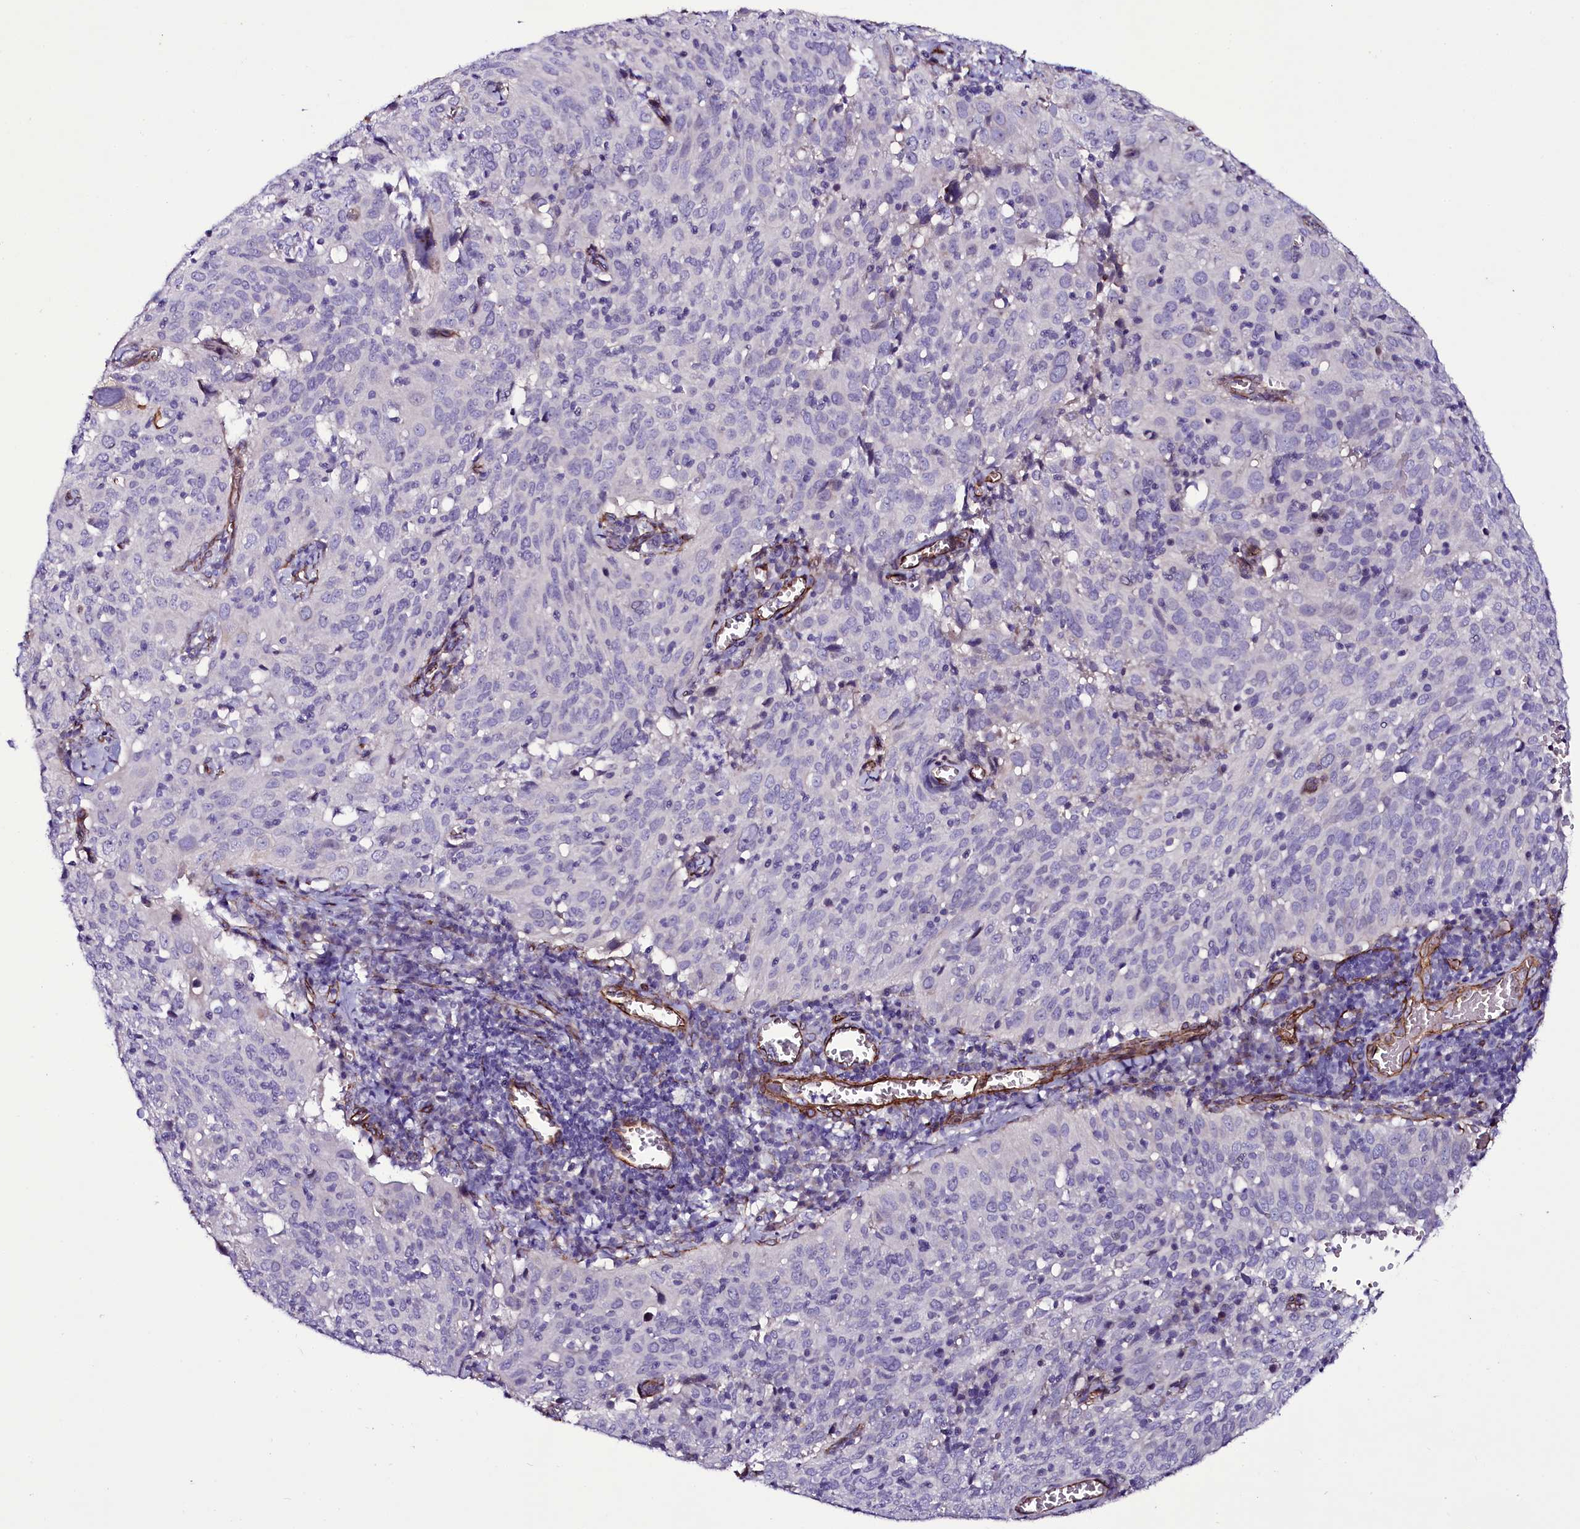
{"staining": {"intensity": "negative", "quantity": "none", "location": "none"}, "tissue": "cervical cancer", "cell_type": "Tumor cells", "image_type": "cancer", "snomed": [{"axis": "morphology", "description": "Squamous cell carcinoma, NOS"}, {"axis": "topography", "description": "Cervix"}], "caption": "Tumor cells show no significant staining in cervical cancer (squamous cell carcinoma).", "gene": "MEX3C", "patient": {"sex": "female", "age": 31}}